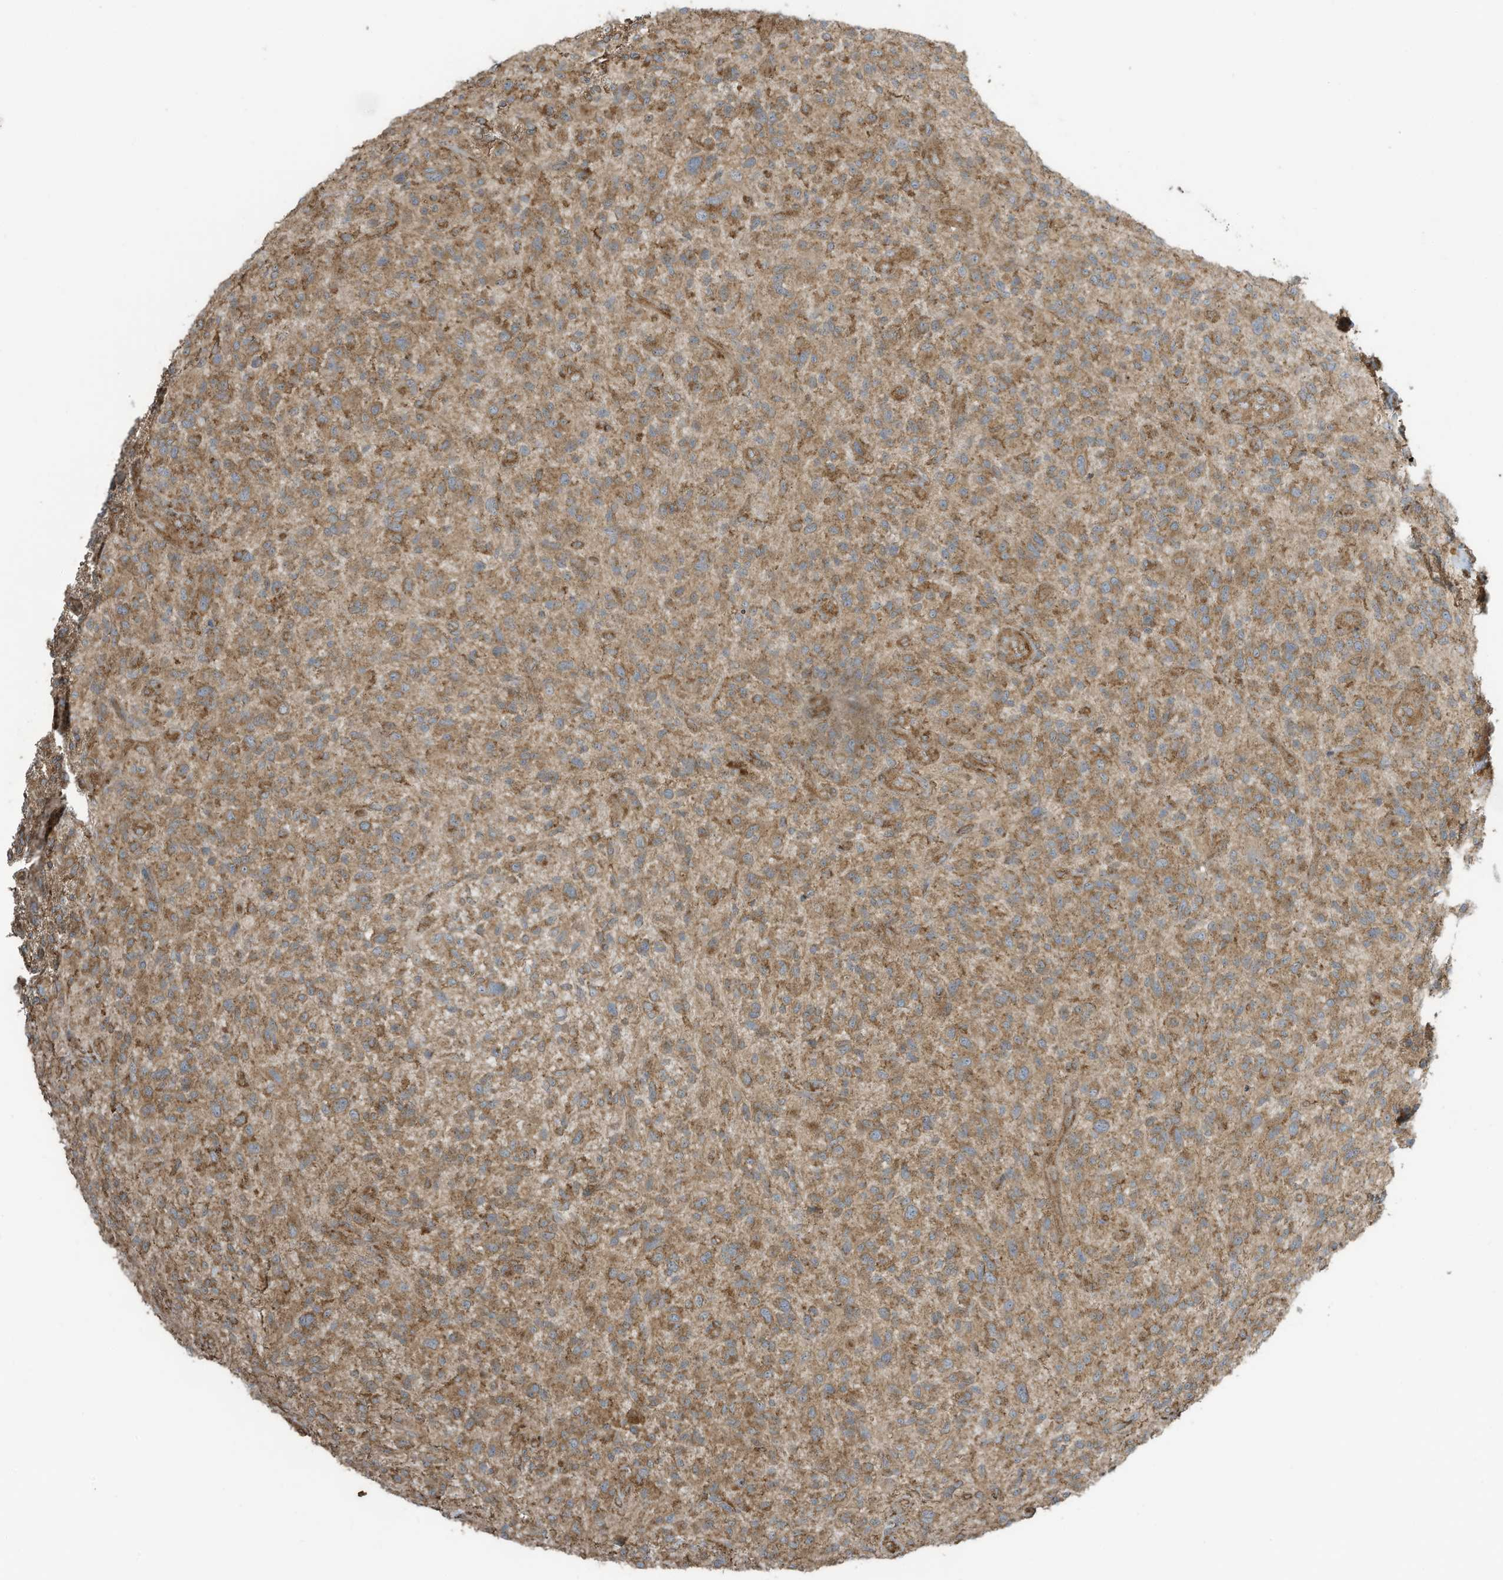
{"staining": {"intensity": "moderate", "quantity": ">75%", "location": "cytoplasmic/membranous"}, "tissue": "glioma", "cell_type": "Tumor cells", "image_type": "cancer", "snomed": [{"axis": "morphology", "description": "Glioma, malignant, High grade"}, {"axis": "topography", "description": "Brain"}], "caption": "The photomicrograph demonstrates staining of high-grade glioma (malignant), revealing moderate cytoplasmic/membranous protein staining (brown color) within tumor cells.", "gene": "CGAS", "patient": {"sex": "male", "age": 47}}